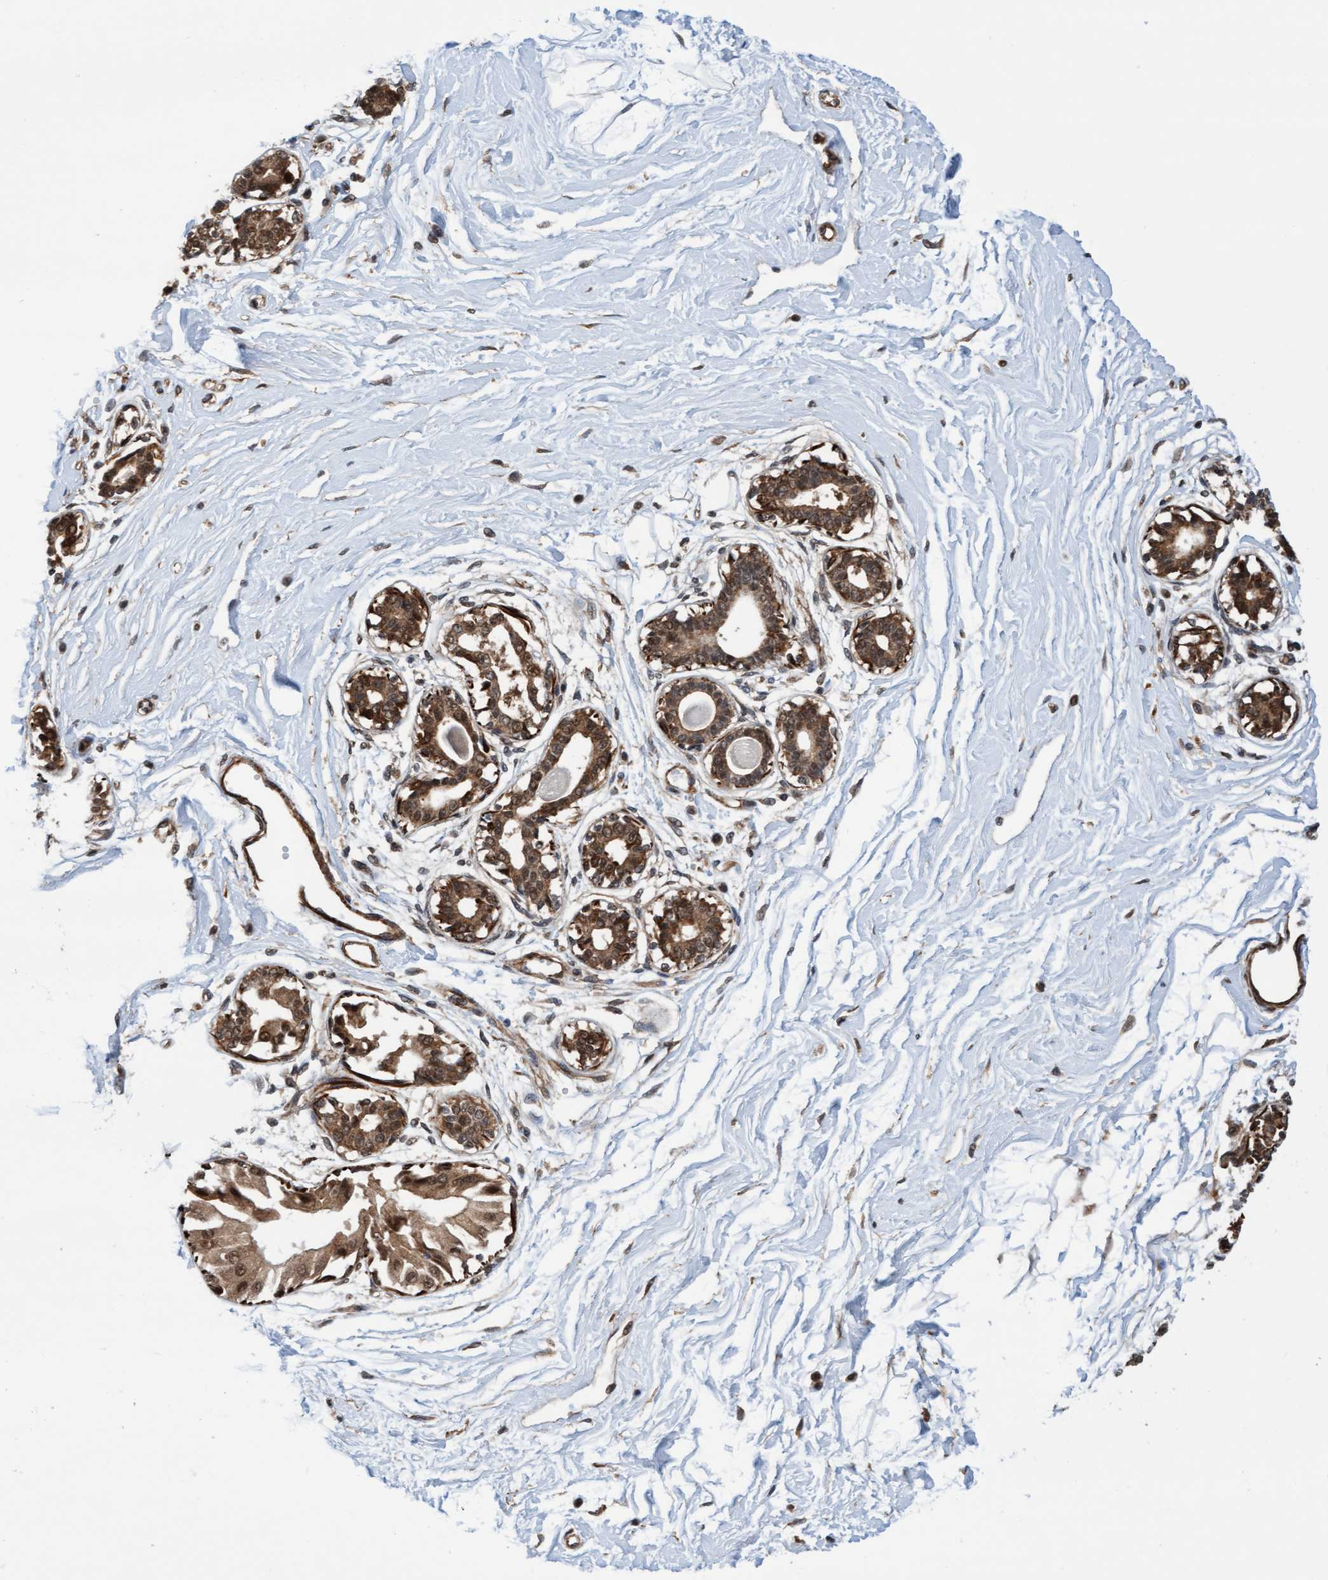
{"staining": {"intensity": "strong", "quantity": ">75%", "location": "cytoplasmic/membranous,nuclear"}, "tissue": "breast", "cell_type": "Glandular cells", "image_type": "normal", "snomed": [{"axis": "morphology", "description": "Normal tissue, NOS"}, {"axis": "topography", "description": "Breast"}], "caption": "Glandular cells reveal high levels of strong cytoplasmic/membranous,nuclear positivity in about >75% of cells in unremarkable breast.", "gene": "STXBP4", "patient": {"sex": "female", "age": 45}}